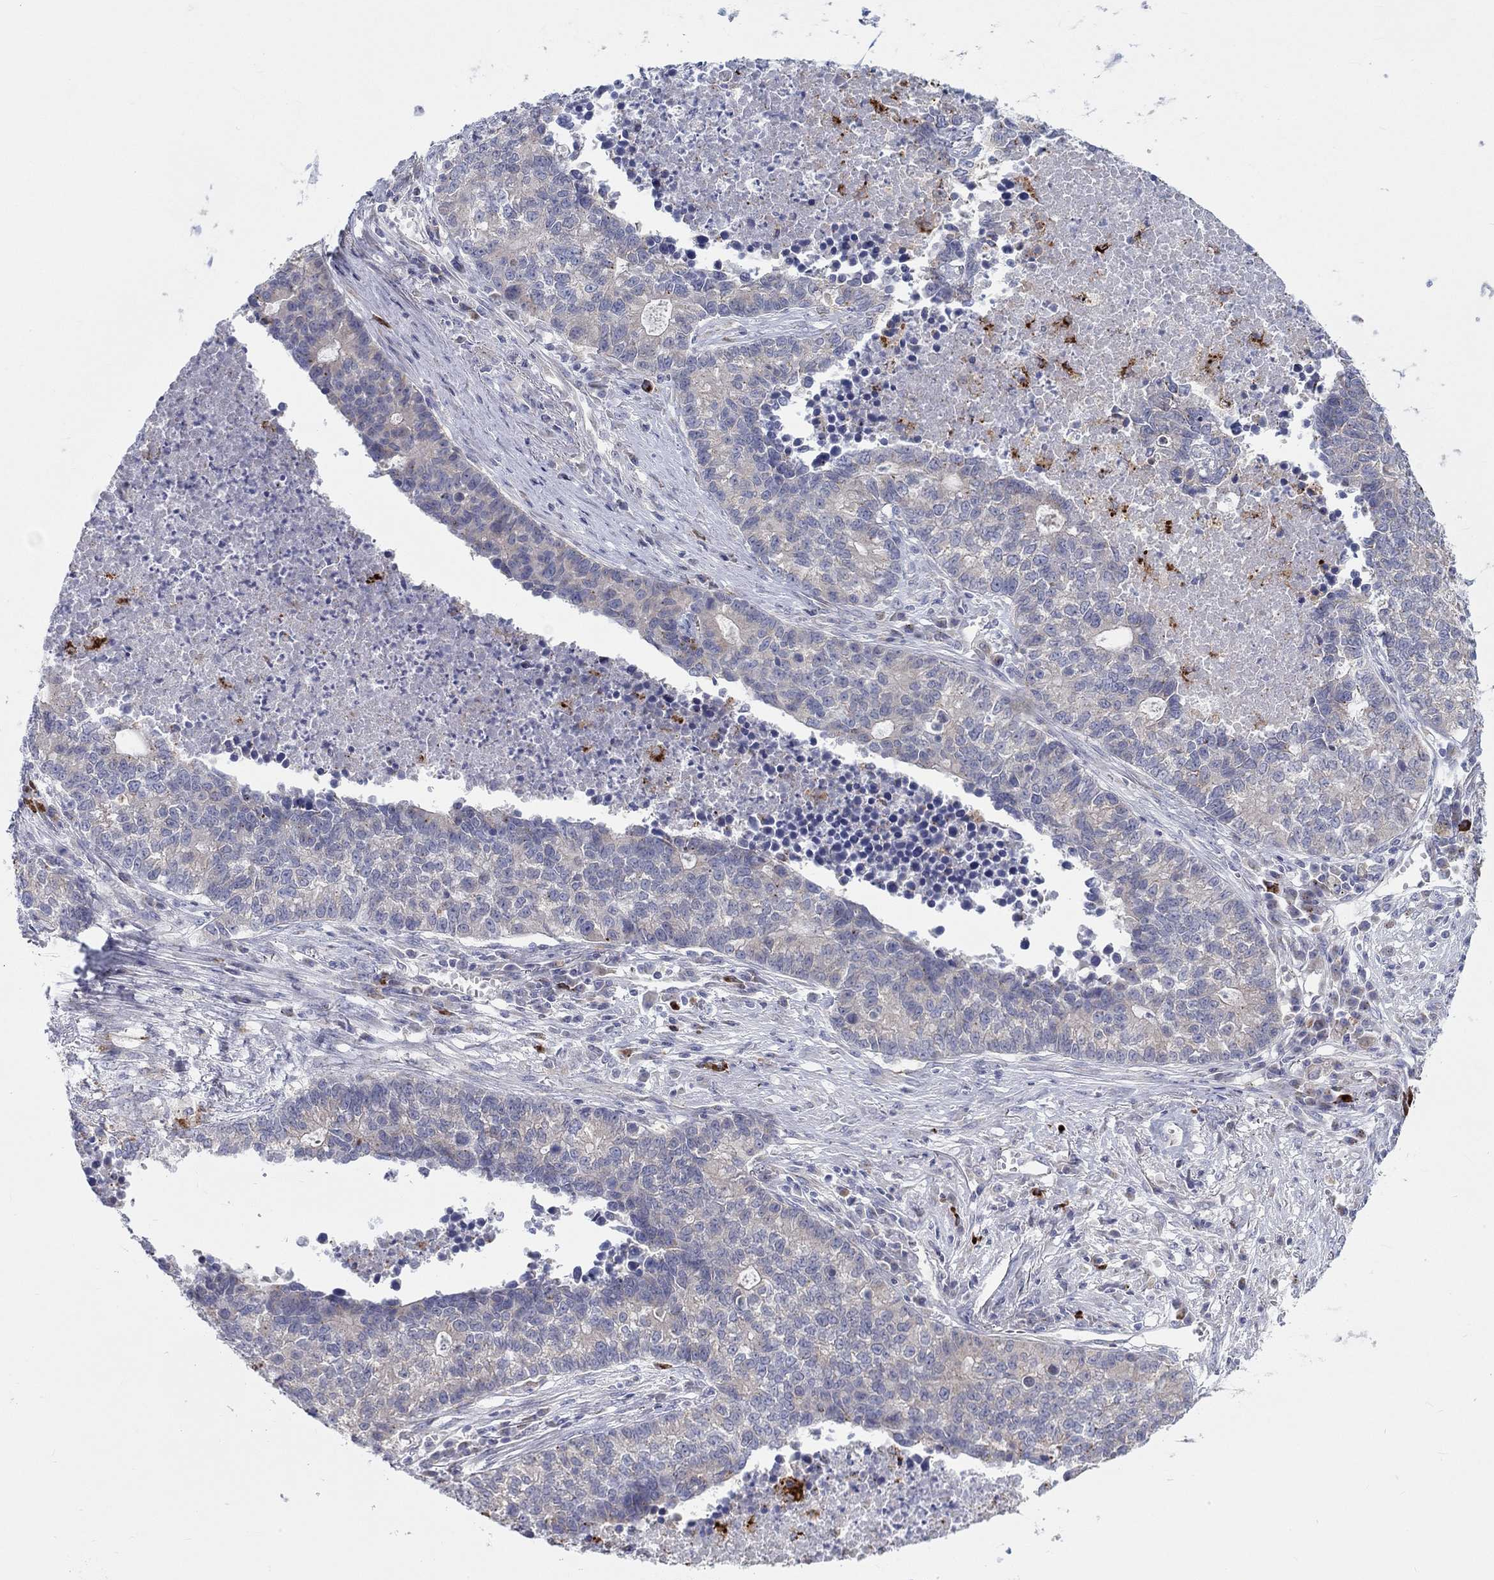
{"staining": {"intensity": "negative", "quantity": "none", "location": "none"}, "tissue": "lung cancer", "cell_type": "Tumor cells", "image_type": "cancer", "snomed": [{"axis": "morphology", "description": "Adenocarcinoma, NOS"}, {"axis": "topography", "description": "Lung"}], "caption": "The IHC image has no significant expression in tumor cells of lung cancer tissue.", "gene": "BCO2", "patient": {"sex": "male", "age": 57}}